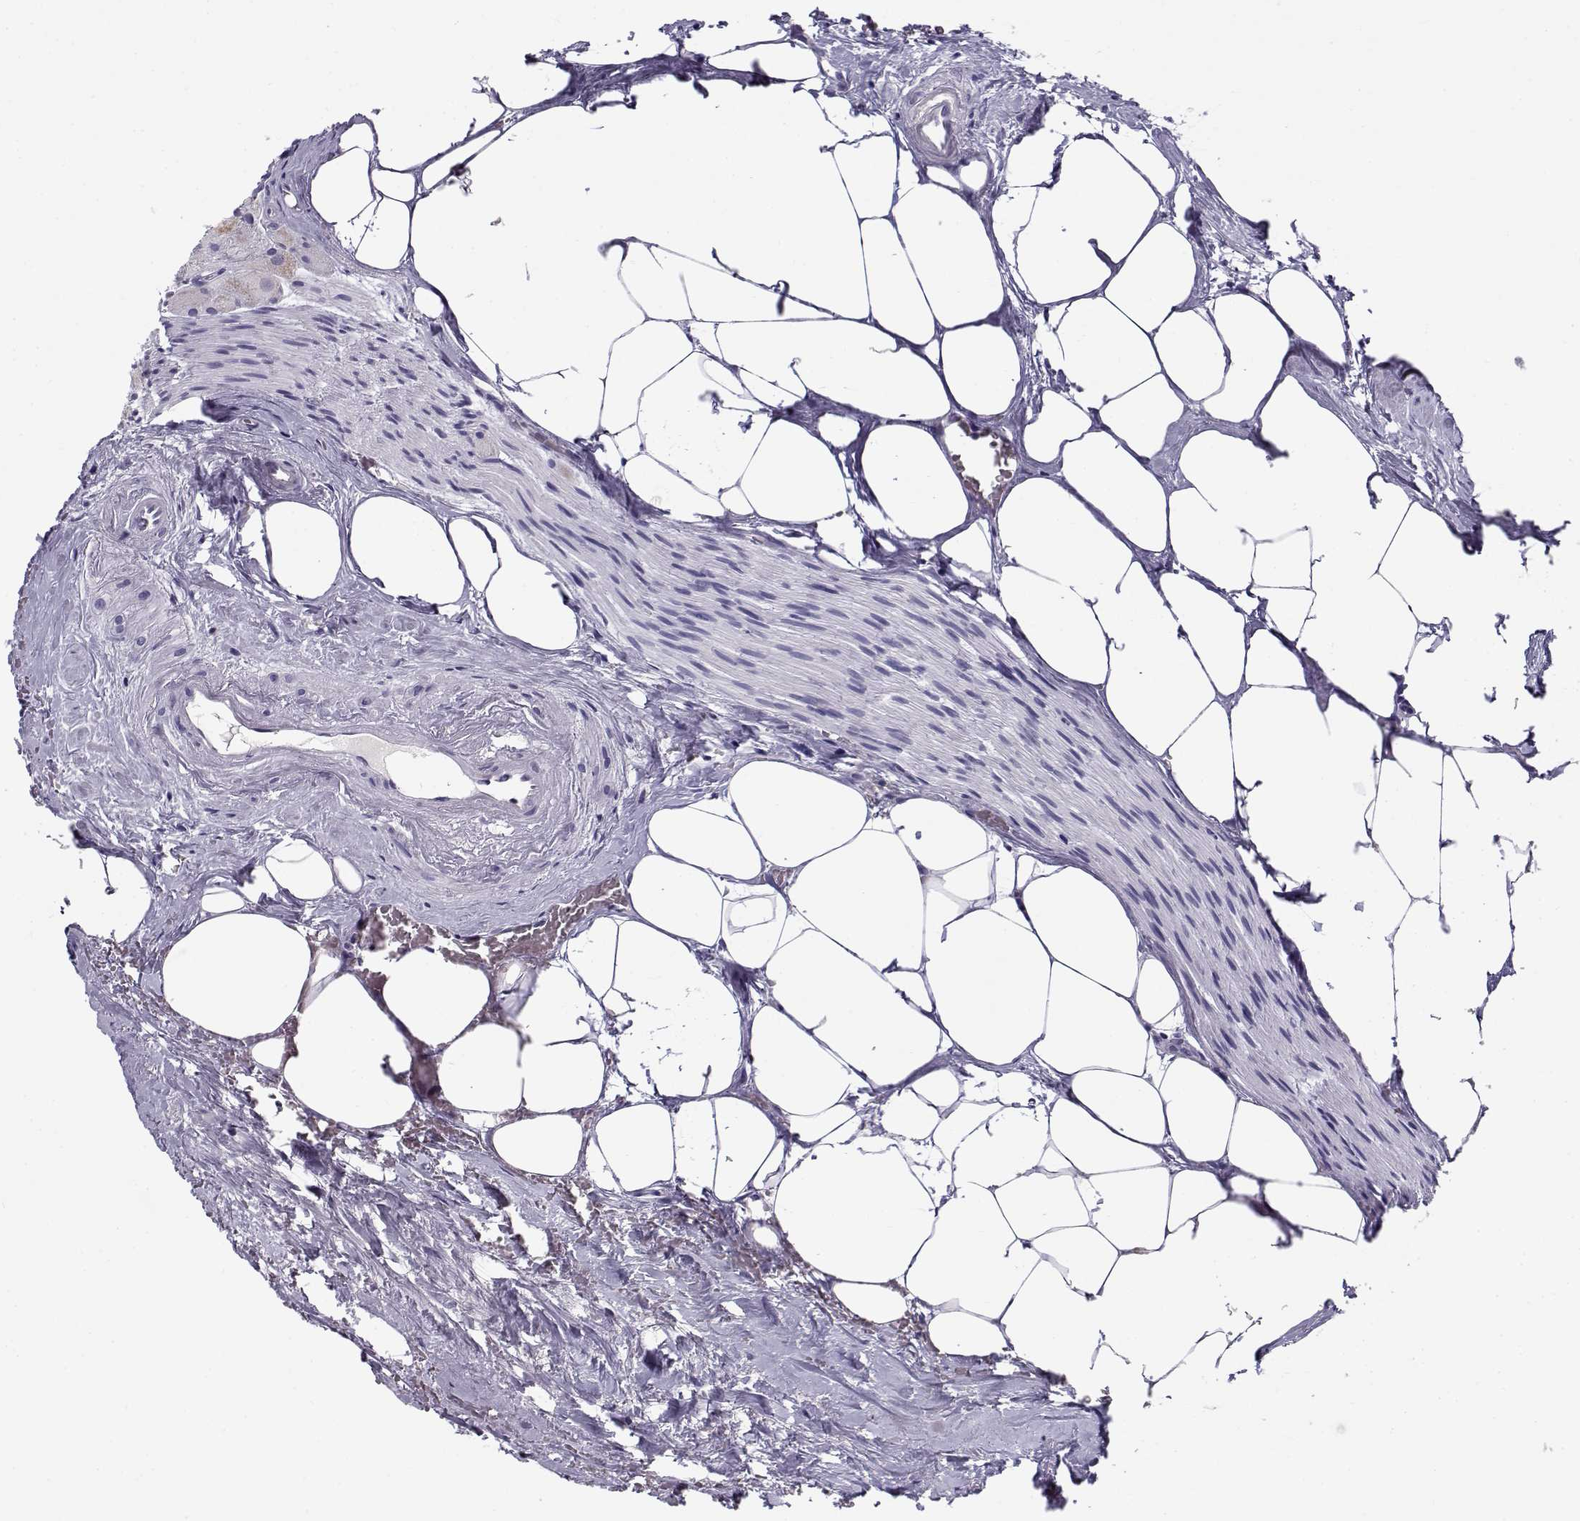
{"staining": {"intensity": "negative", "quantity": "none", "location": "none"}, "tissue": "prostate cancer", "cell_type": "Tumor cells", "image_type": "cancer", "snomed": [{"axis": "morphology", "description": "Adenocarcinoma, NOS"}, {"axis": "morphology", "description": "Adenocarcinoma, High grade"}, {"axis": "topography", "description": "Prostate"}], "caption": "There is no significant positivity in tumor cells of prostate adenocarcinoma.", "gene": "CFAP77", "patient": {"sex": "male", "age": 64}}